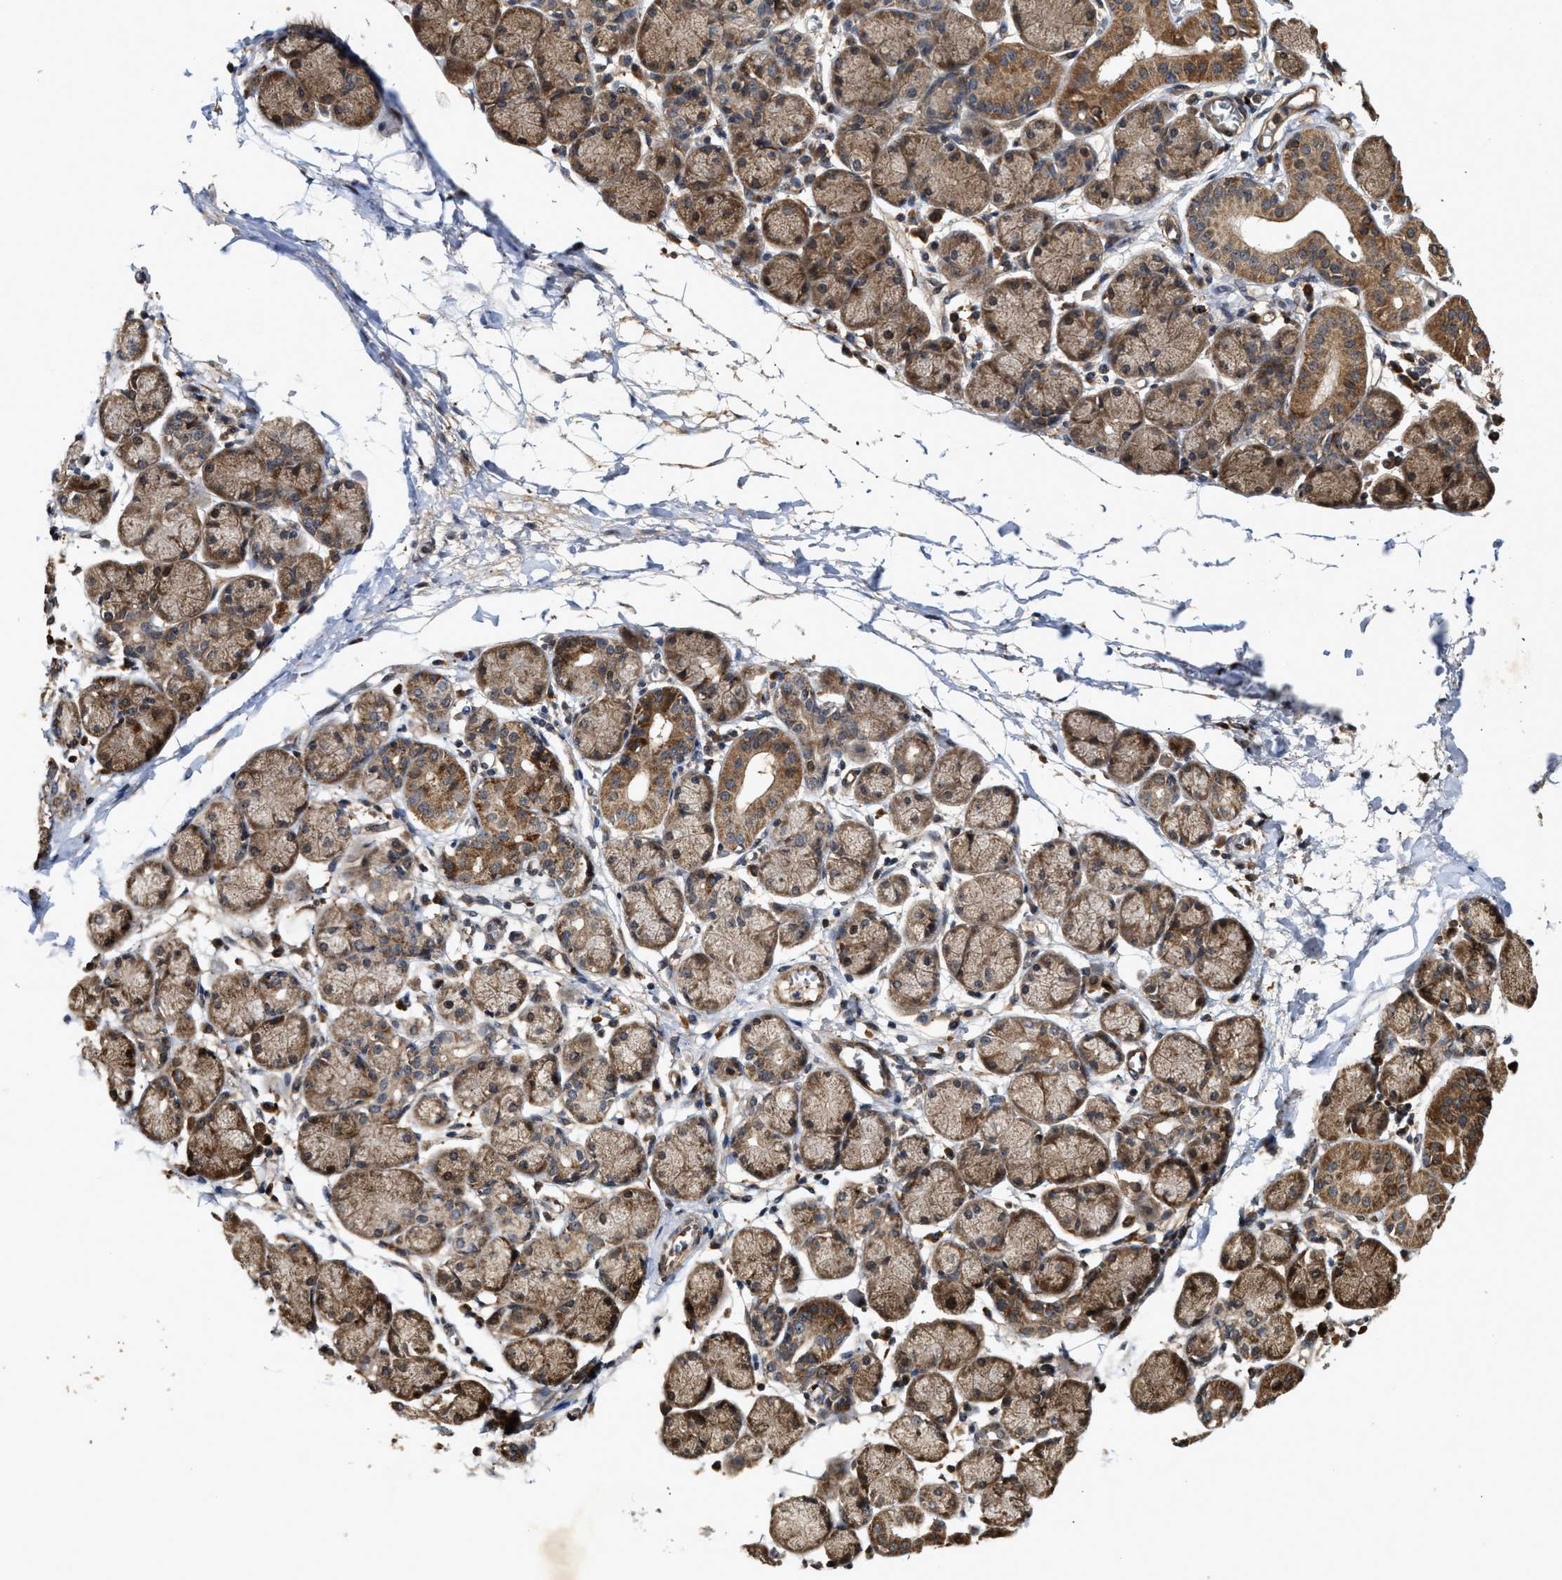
{"staining": {"intensity": "moderate", "quantity": ">75%", "location": "cytoplasmic/membranous"}, "tissue": "salivary gland", "cell_type": "Glandular cells", "image_type": "normal", "snomed": [{"axis": "morphology", "description": "Normal tissue, NOS"}, {"axis": "topography", "description": "Salivary gland"}], "caption": "A micrograph showing moderate cytoplasmic/membranous positivity in about >75% of glandular cells in normal salivary gland, as visualized by brown immunohistochemical staining.", "gene": "CFLAR", "patient": {"sex": "female", "age": 24}}